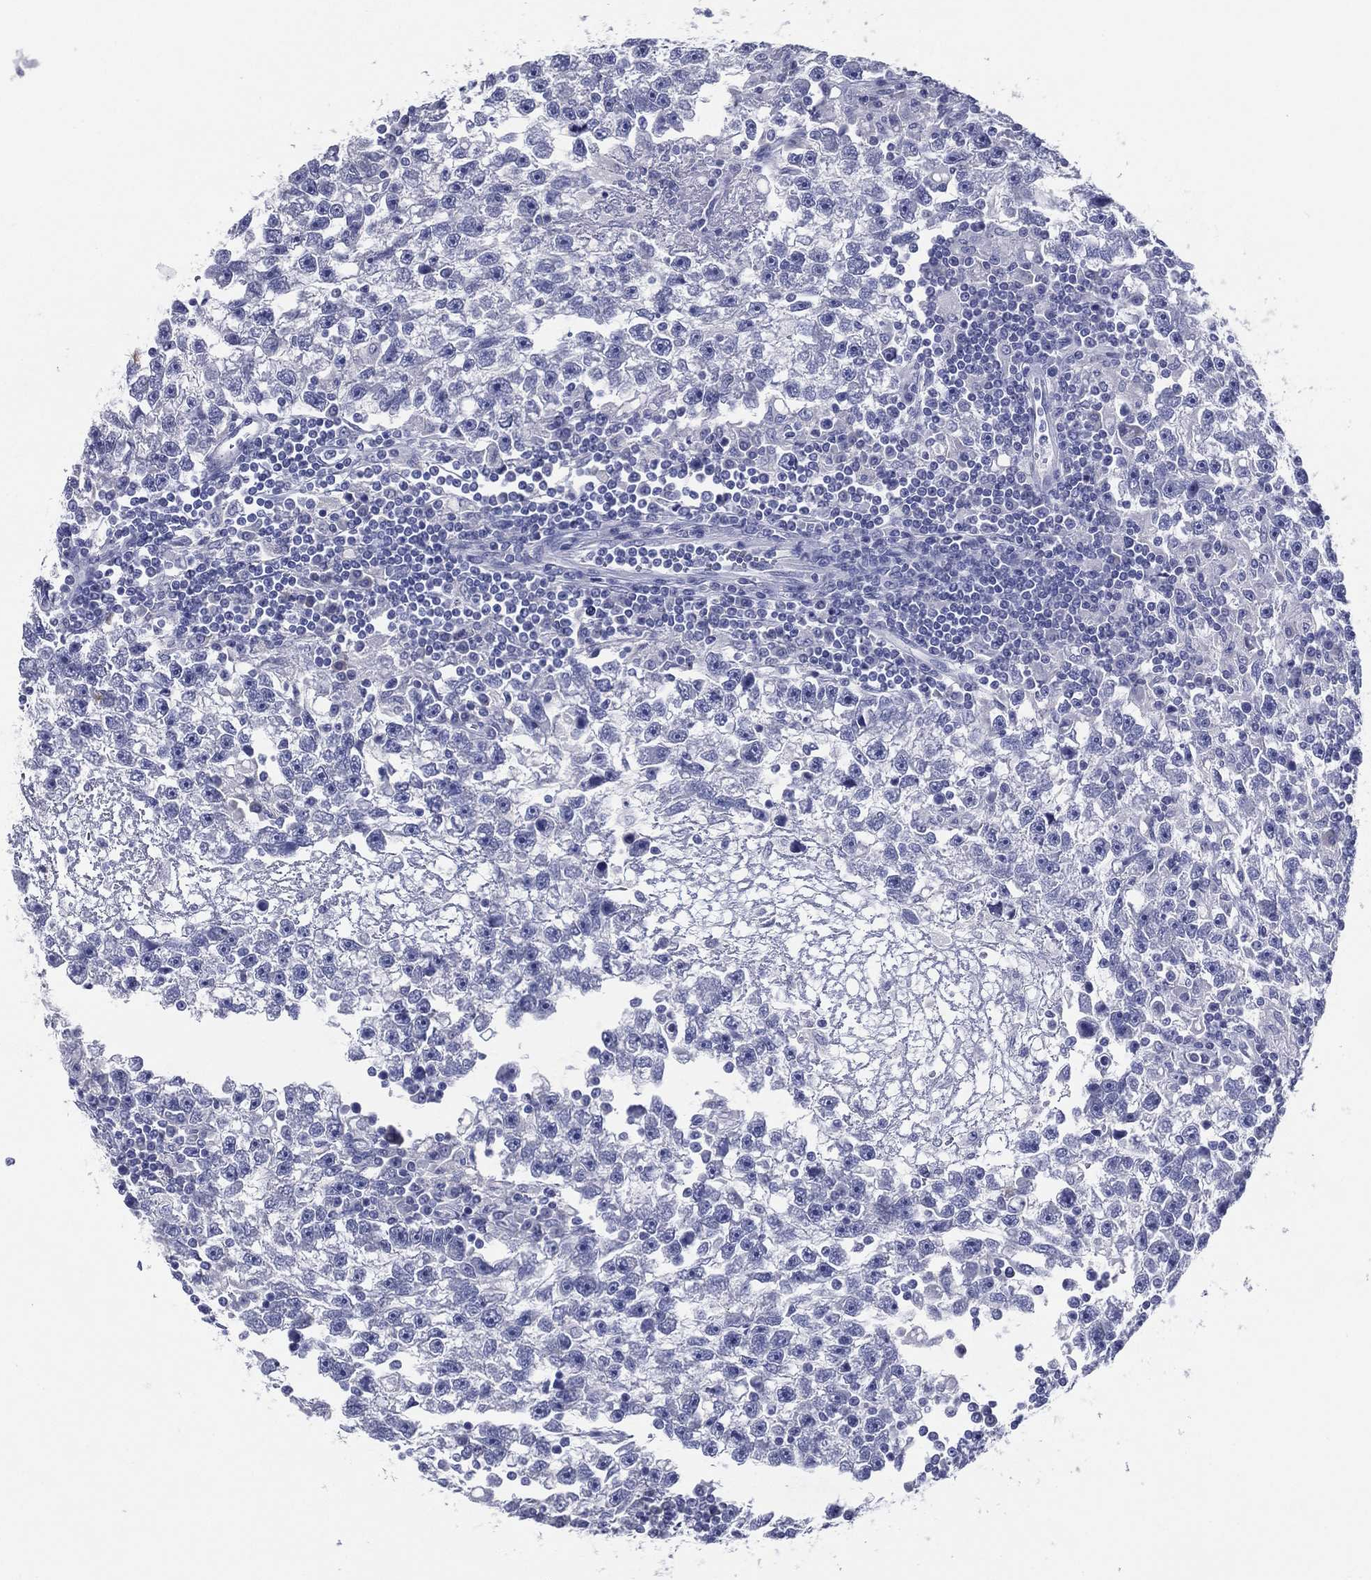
{"staining": {"intensity": "negative", "quantity": "none", "location": "none"}, "tissue": "testis cancer", "cell_type": "Tumor cells", "image_type": "cancer", "snomed": [{"axis": "morphology", "description": "Seminoma, NOS"}, {"axis": "topography", "description": "Testis"}], "caption": "Tumor cells are negative for brown protein staining in testis seminoma.", "gene": "TFAP2A", "patient": {"sex": "male", "age": 47}}